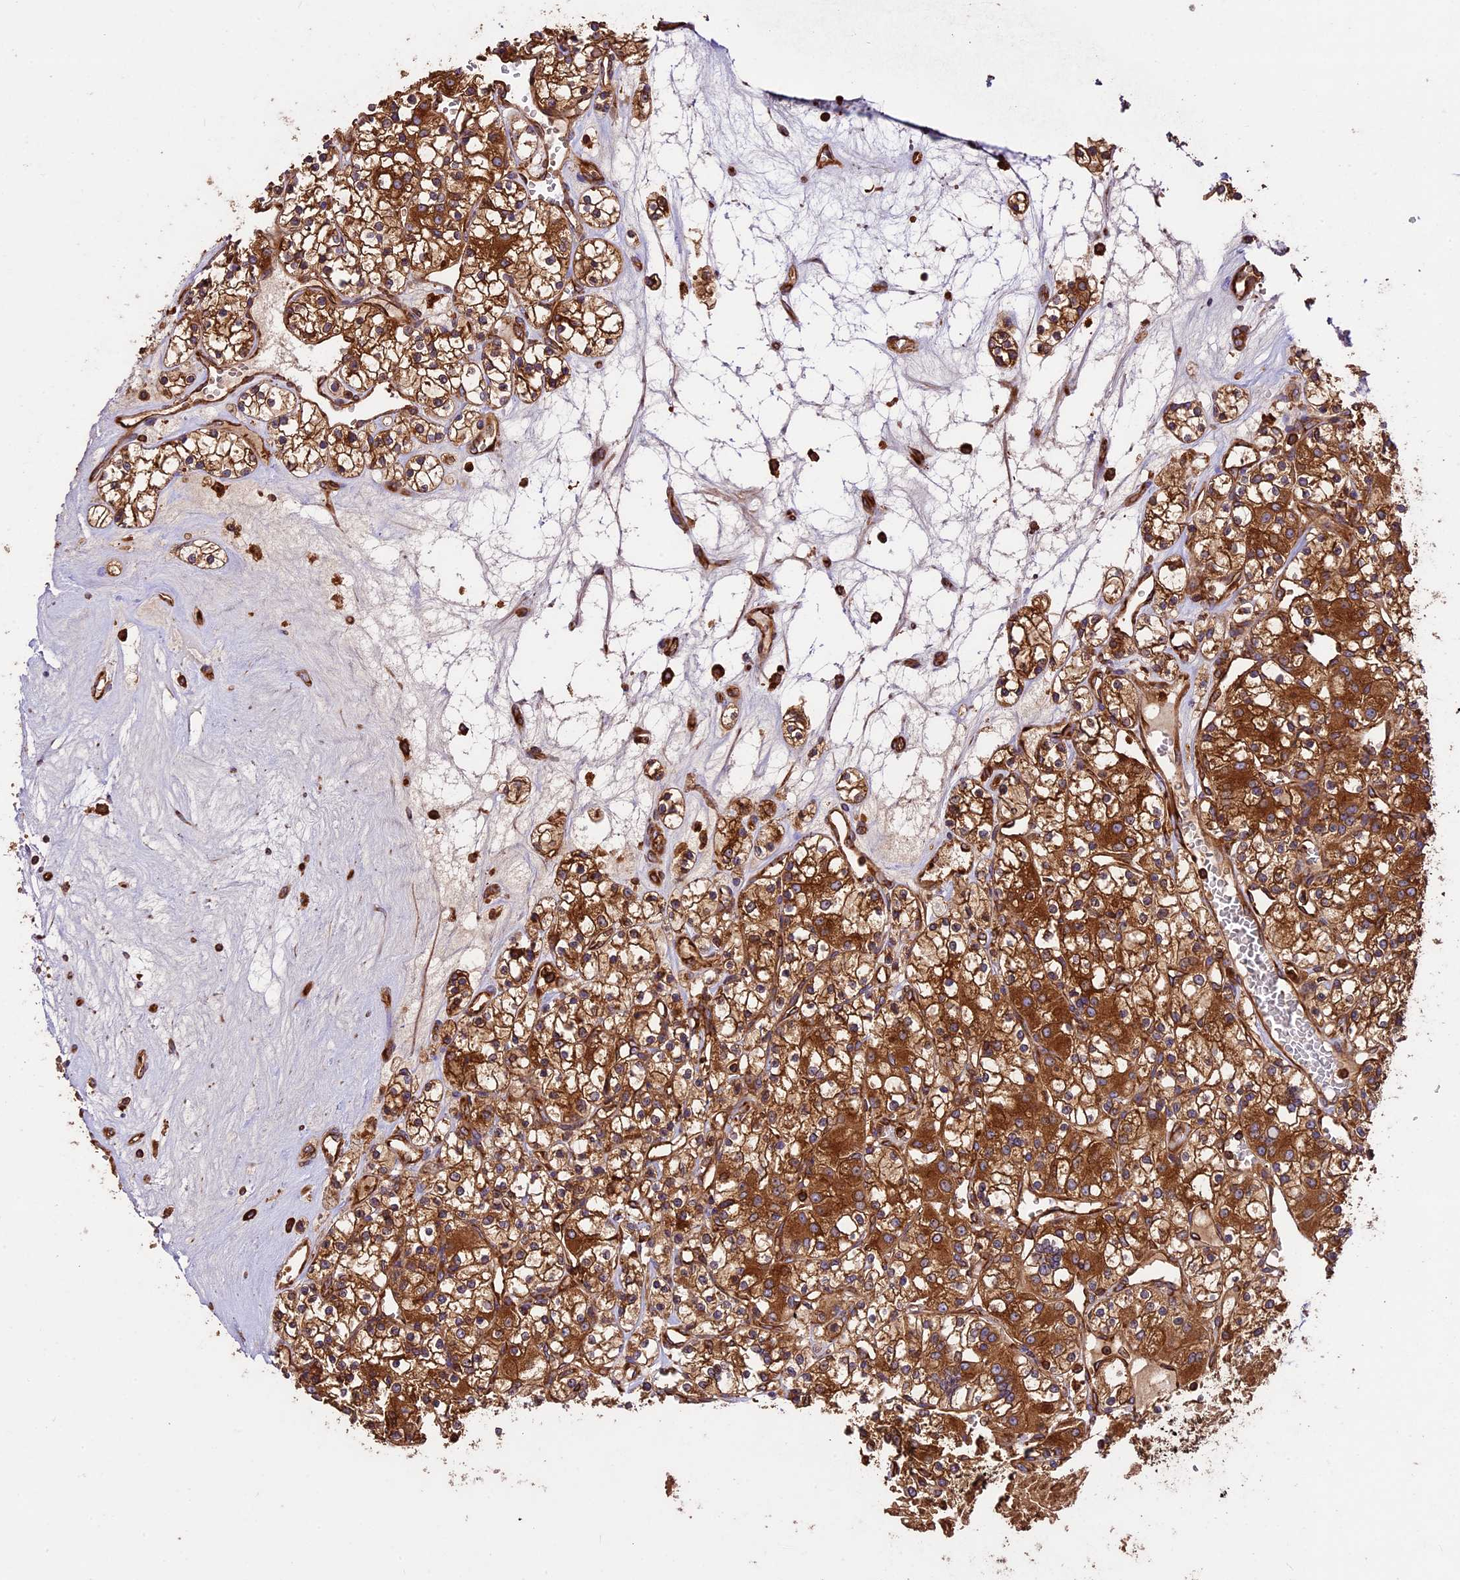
{"staining": {"intensity": "strong", "quantity": "25%-75%", "location": "cytoplasmic/membranous"}, "tissue": "renal cancer", "cell_type": "Tumor cells", "image_type": "cancer", "snomed": [{"axis": "morphology", "description": "Adenocarcinoma, NOS"}, {"axis": "topography", "description": "Kidney"}], "caption": "Immunohistochemistry (IHC) staining of renal cancer (adenocarcinoma), which reveals high levels of strong cytoplasmic/membranous positivity in about 25%-75% of tumor cells indicating strong cytoplasmic/membranous protein staining. The staining was performed using DAB (brown) for protein detection and nuclei were counterstained in hematoxylin (blue).", "gene": "KARS1", "patient": {"sex": "female", "age": 59}}